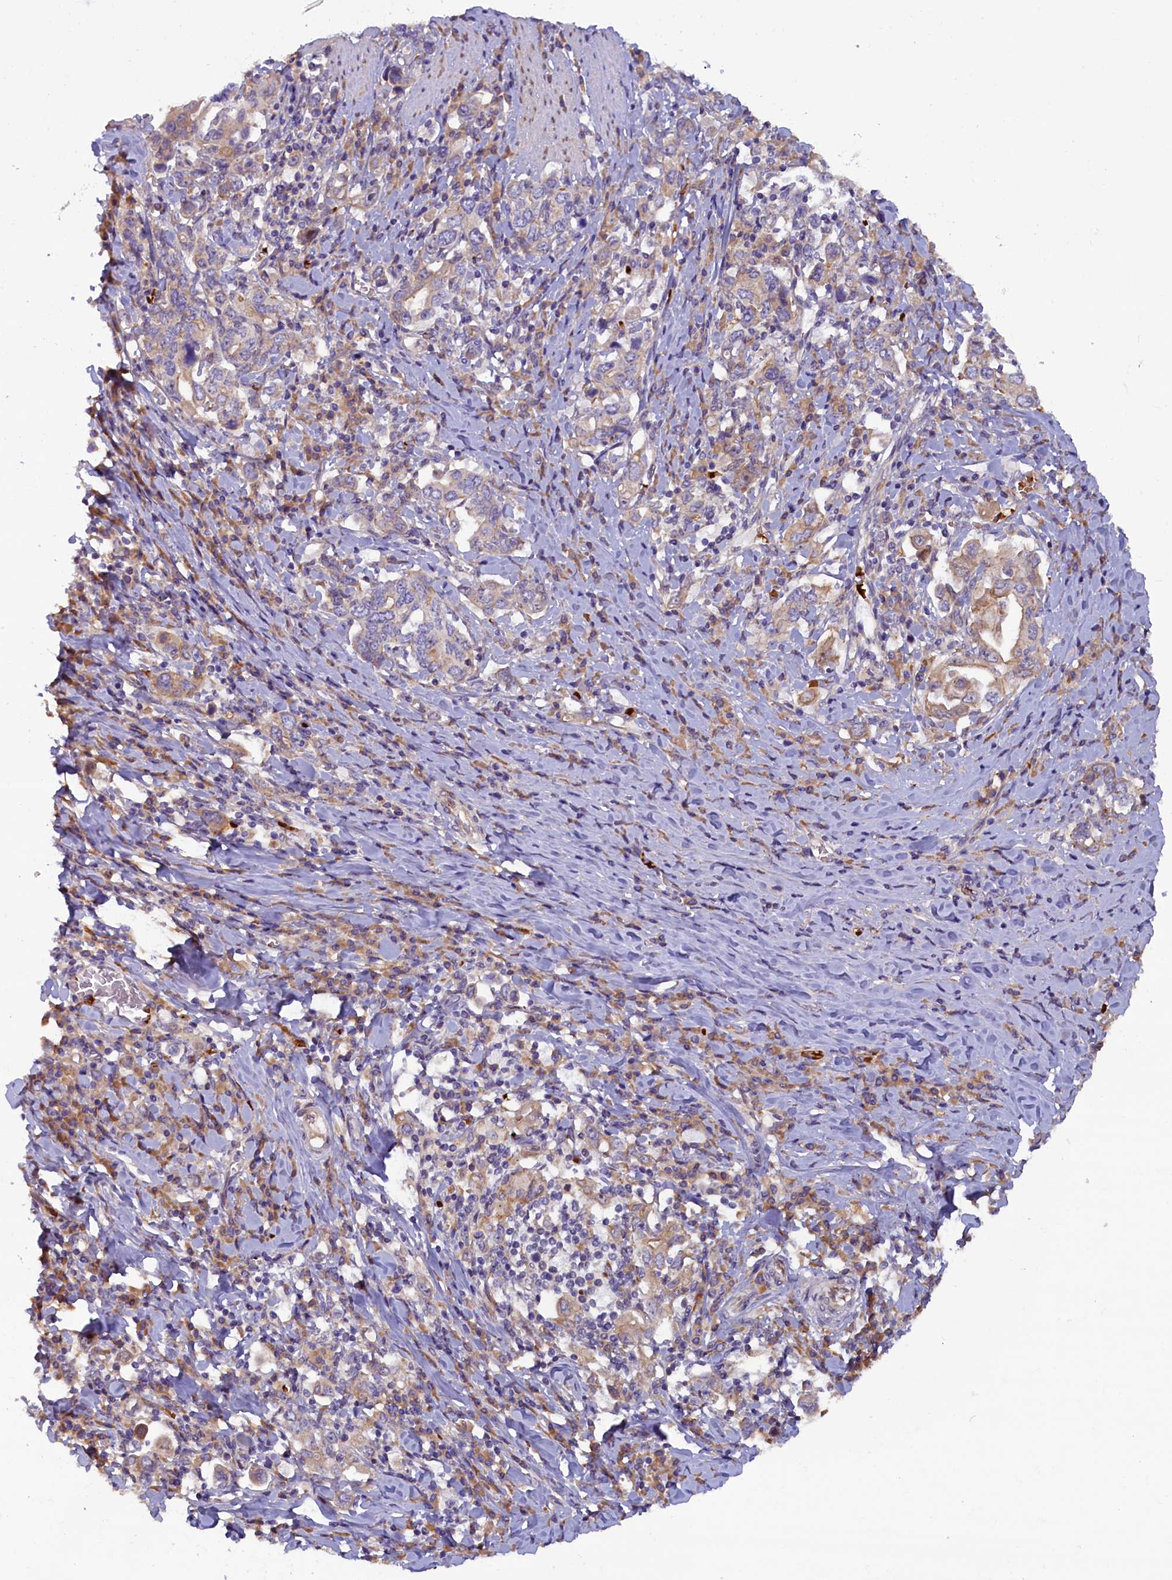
{"staining": {"intensity": "weak", "quantity": ">75%", "location": "cytoplasmic/membranous"}, "tissue": "stomach cancer", "cell_type": "Tumor cells", "image_type": "cancer", "snomed": [{"axis": "morphology", "description": "Adenocarcinoma, NOS"}, {"axis": "topography", "description": "Stomach, upper"}, {"axis": "topography", "description": "Stomach"}], "caption": "Approximately >75% of tumor cells in human adenocarcinoma (stomach) exhibit weak cytoplasmic/membranous protein positivity as visualized by brown immunohistochemical staining.", "gene": "CCDC9B", "patient": {"sex": "male", "age": 62}}